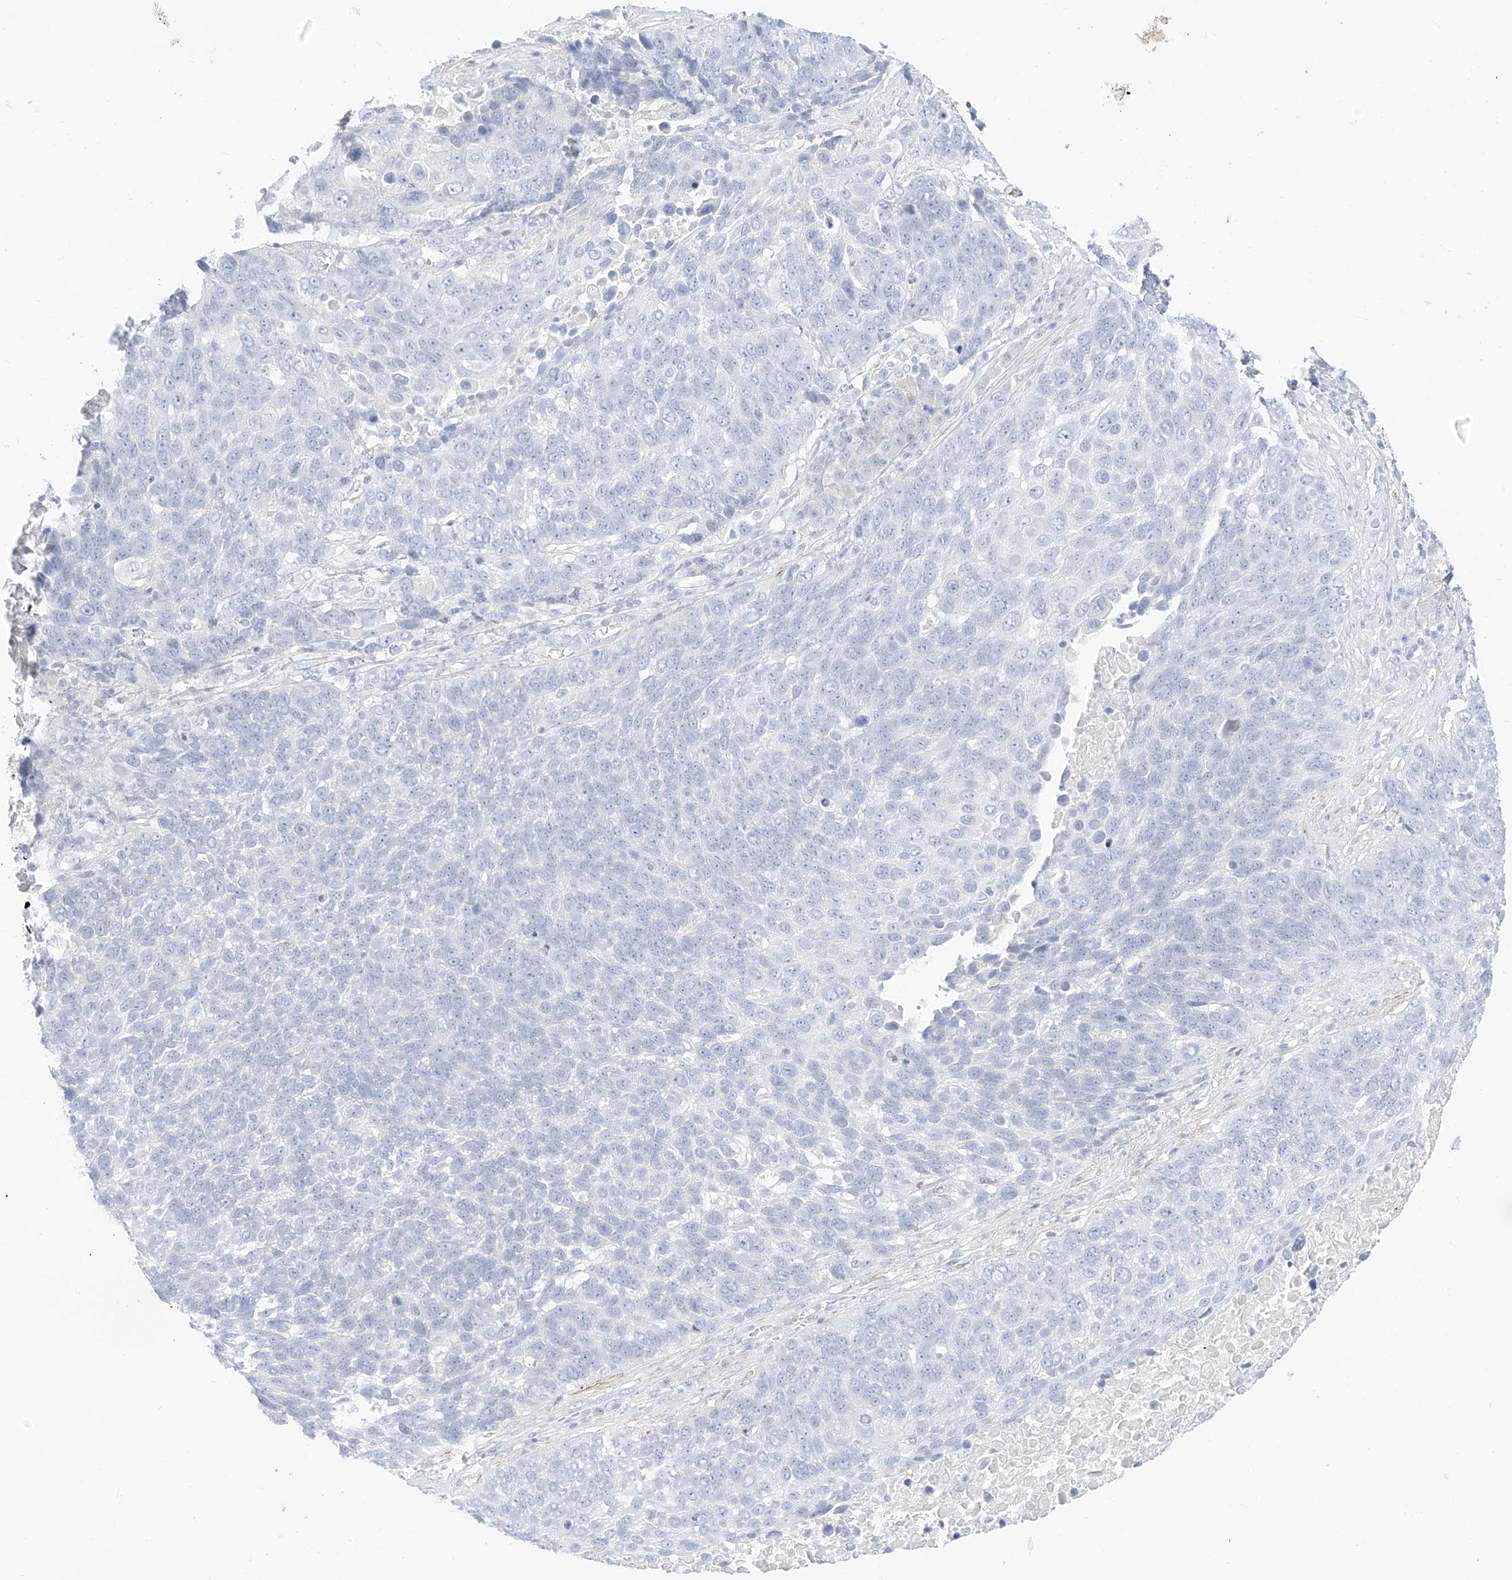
{"staining": {"intensity": "negative", "quantity": "none", "location": "none"}, "tissue": "lung cancer", "cell_type": "Tumor cells", "image_type": "cancer", "snomed": [{"axis": "morphology", "description": "Squamous cell carcinoma, NOS"}, {"axis": "topography", "description": "Lung"}], "caption": "High magnification brightfield microscopy of lung cancer (squamous cell carcinoma) stained with DAB (brown) and counterstained with hematoxylin (blue): tumor cells show no significant expression.", "gene": "ST3GAL5", "patient": {"sex": "male", "age": 66}}